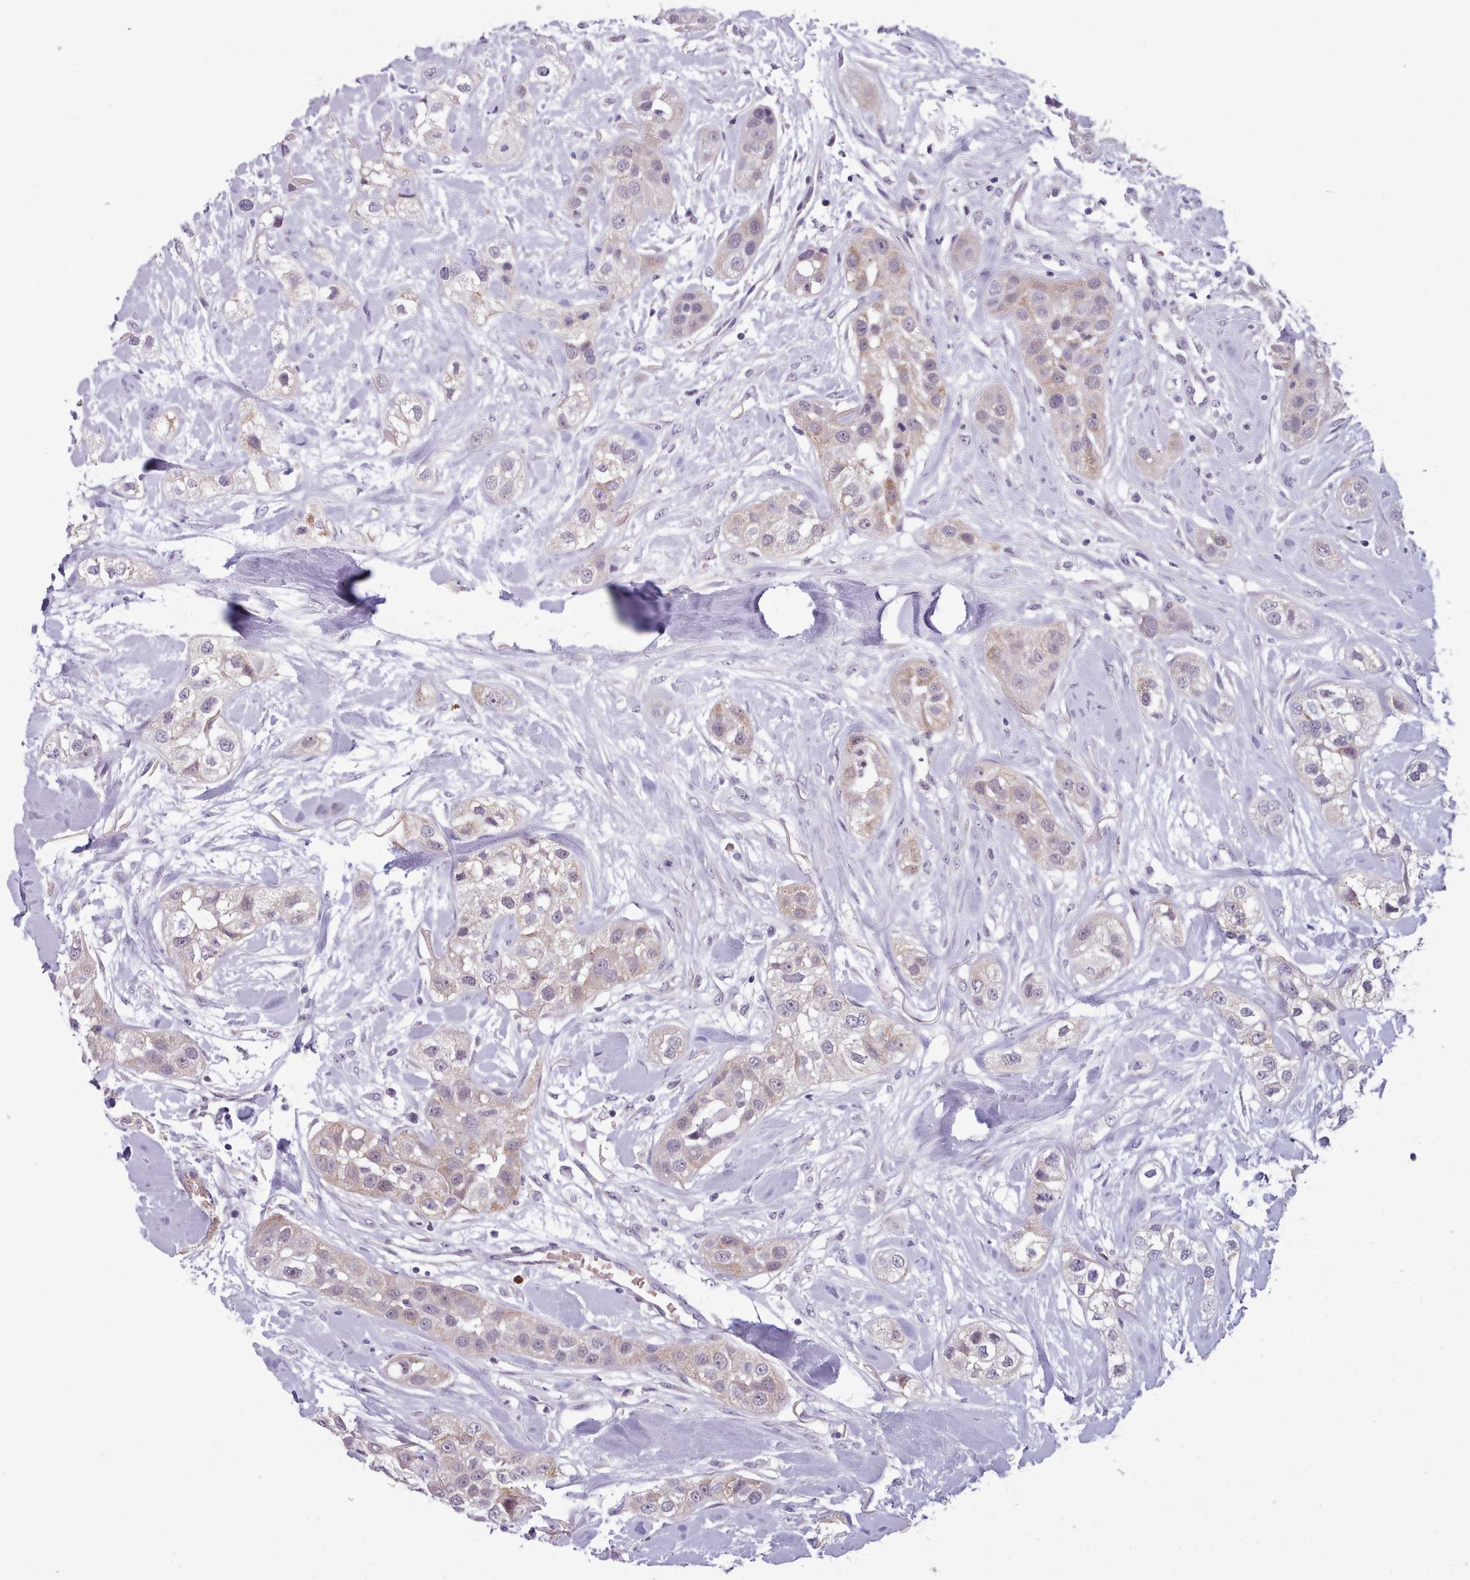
{"staining": {"intensity": "weak", "quantity": "25%-75%", "location": "cytoplasmic/membranous"}, "tissue": "head and neck cancer", "cell_type": "Tumor cells", "image_type": "cancer", "snomed": [{"axis": "morphology", "description": "Normal tissue, NOS"}, {"axis": "morphology", "description": "Squamous cell carcinoma, NOS"}, {"axis": "topography", "description": "Skeletal muscle"}, {"axis": "topography", "description": "Head-Neck"}], "caption": "An image showing weak cytoplasmic/membranous expression in about 25%-75% of tumor cells in head and neck squamous cell carcinoma, as visualized by brown immunohistochemical staining.", "gene": "KCTD16", "patient": {"sex": "male", "age": 51}}